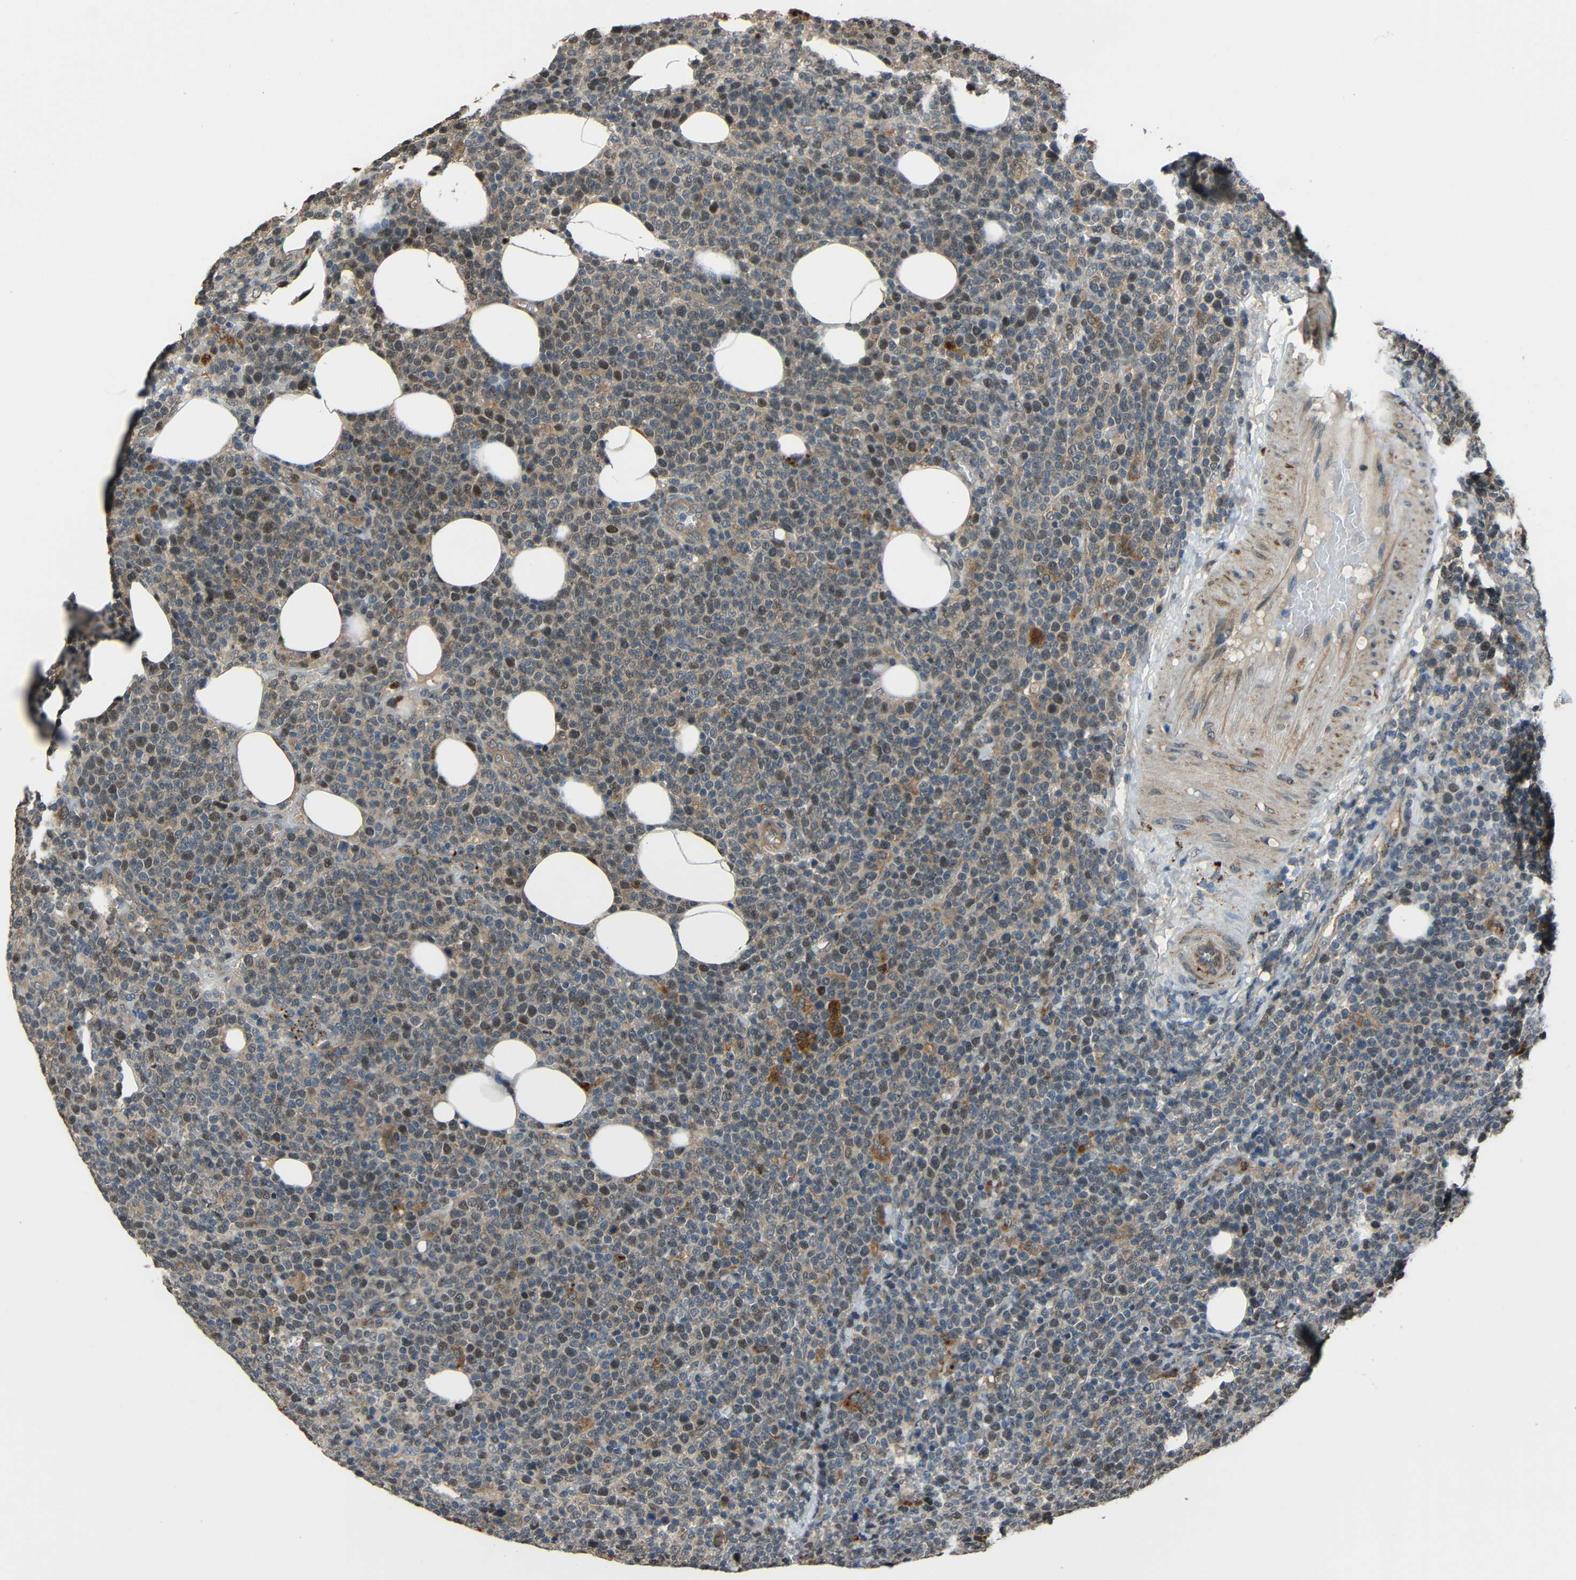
{"staining": {"intensity": "weak", "quantity": "25%-75%", "location": "nuclear"}, "tissue": "lymphoma", "cell_type": "Tumor cells", "image_type": "cancer", "snomed": [{"axis": "morphology", "description": "Malignant lymphoma, non-Hodgkin's type, High grade"}, {"axis": "topography", "description": "Lymph node"}], "caption": "Lymphoma was stained to show a protein in brown. There is low levels of weak nuclear staining in about 25%-75% of tumor cells.", "gene": "STBD1", "patient": {"sex": "male", "age": 61}}